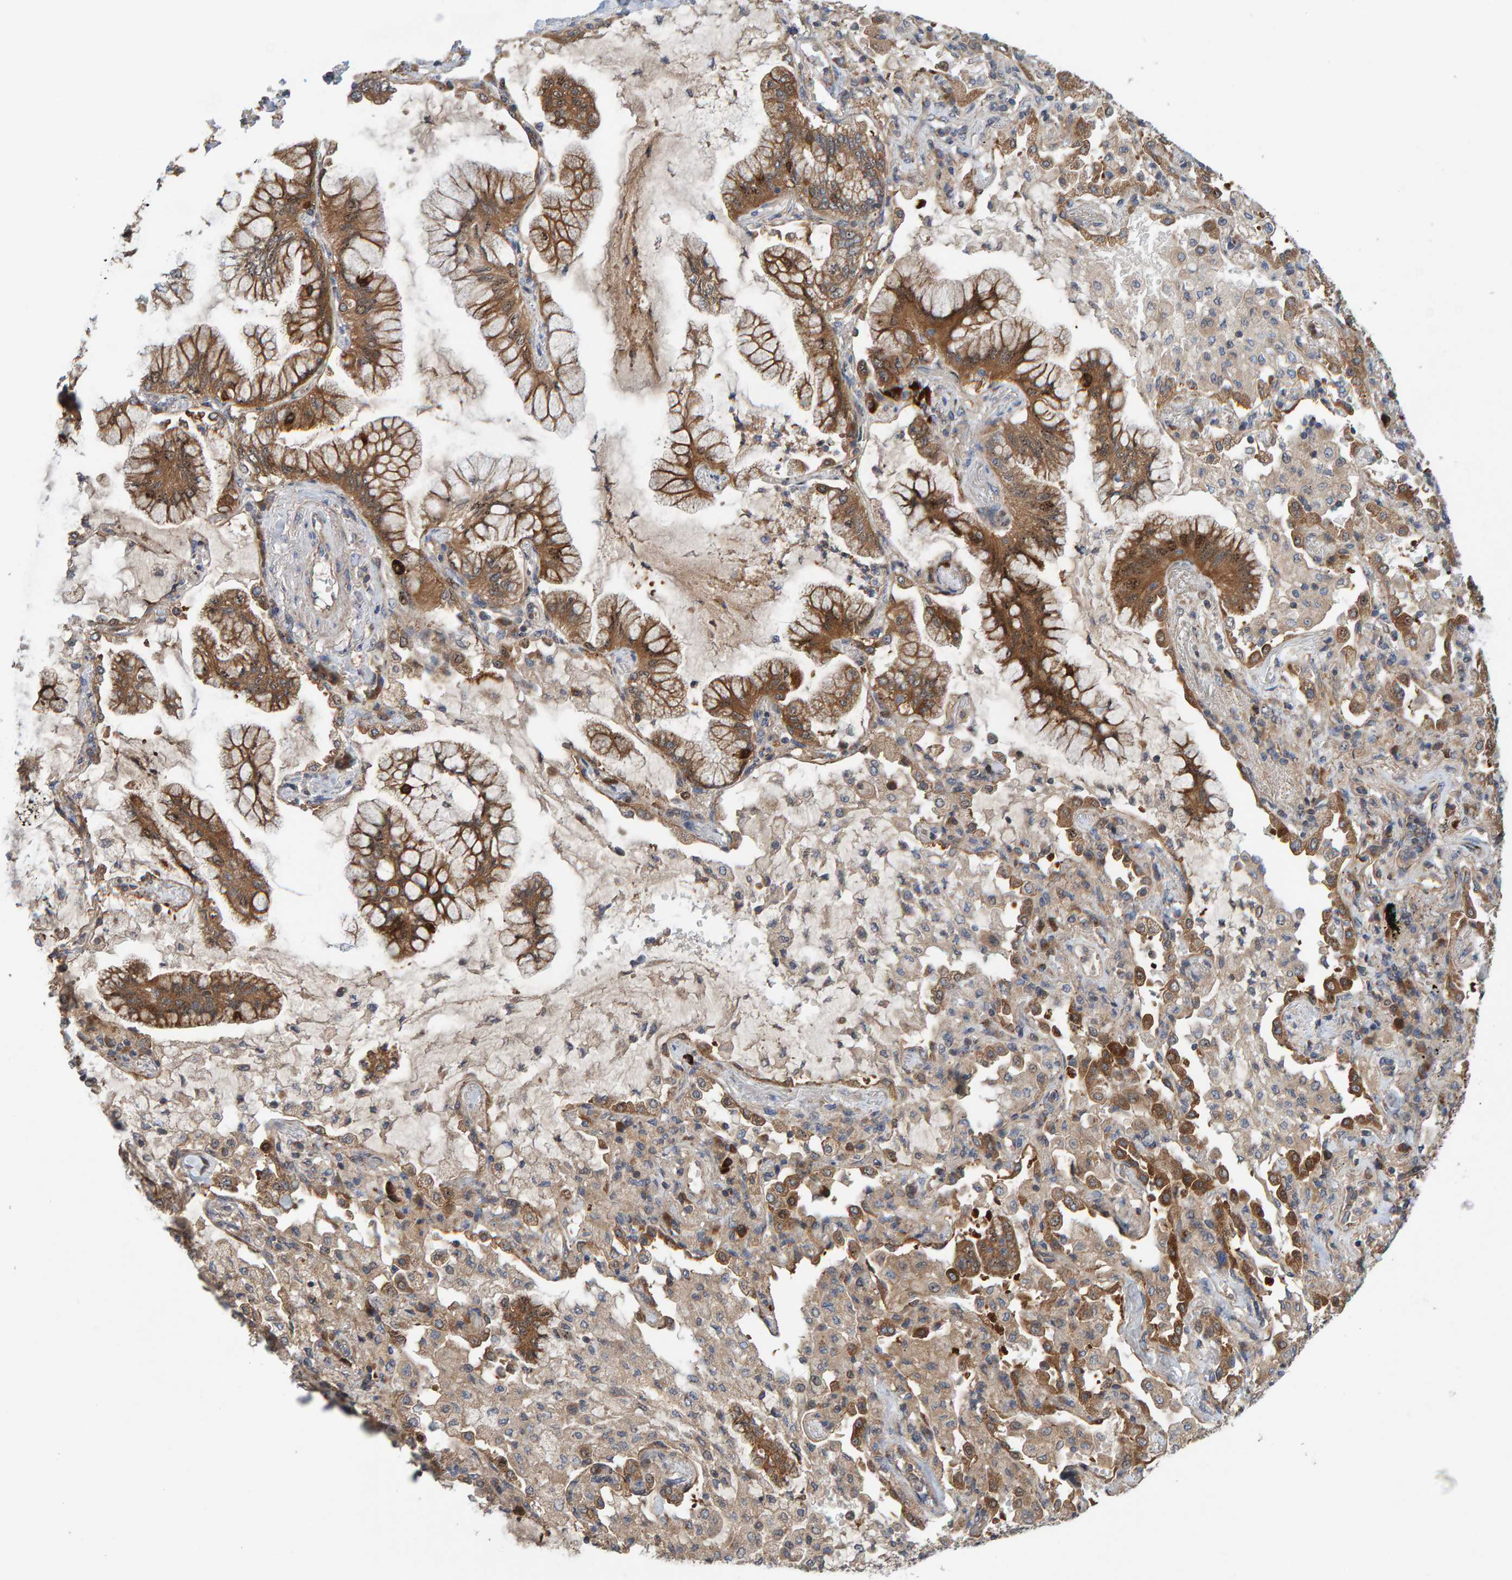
{"staining": {"intensity": "moderate", "quantity": ">75%", "location": "cytoplasmic/membranous"}, "tissue": "lung cancer", "cell_type": "Tumor cells", "image_type": "cancer", "snomed": [{"axis": "morphology", "description": "Adenocarcinoma, NOS"}, {"axis": "topography", "description": "Lung"}], "caption": "Immunohistochemistry (IHC) image of human adenocarcinoma (lung) stained for a protein (brown), which reveals medium levels of moderate cytoplasmic/membranous expression in about >75% of tumor cells.", "gene": "KIAA0753", "patient": {"sex": "female", "age": 70}}